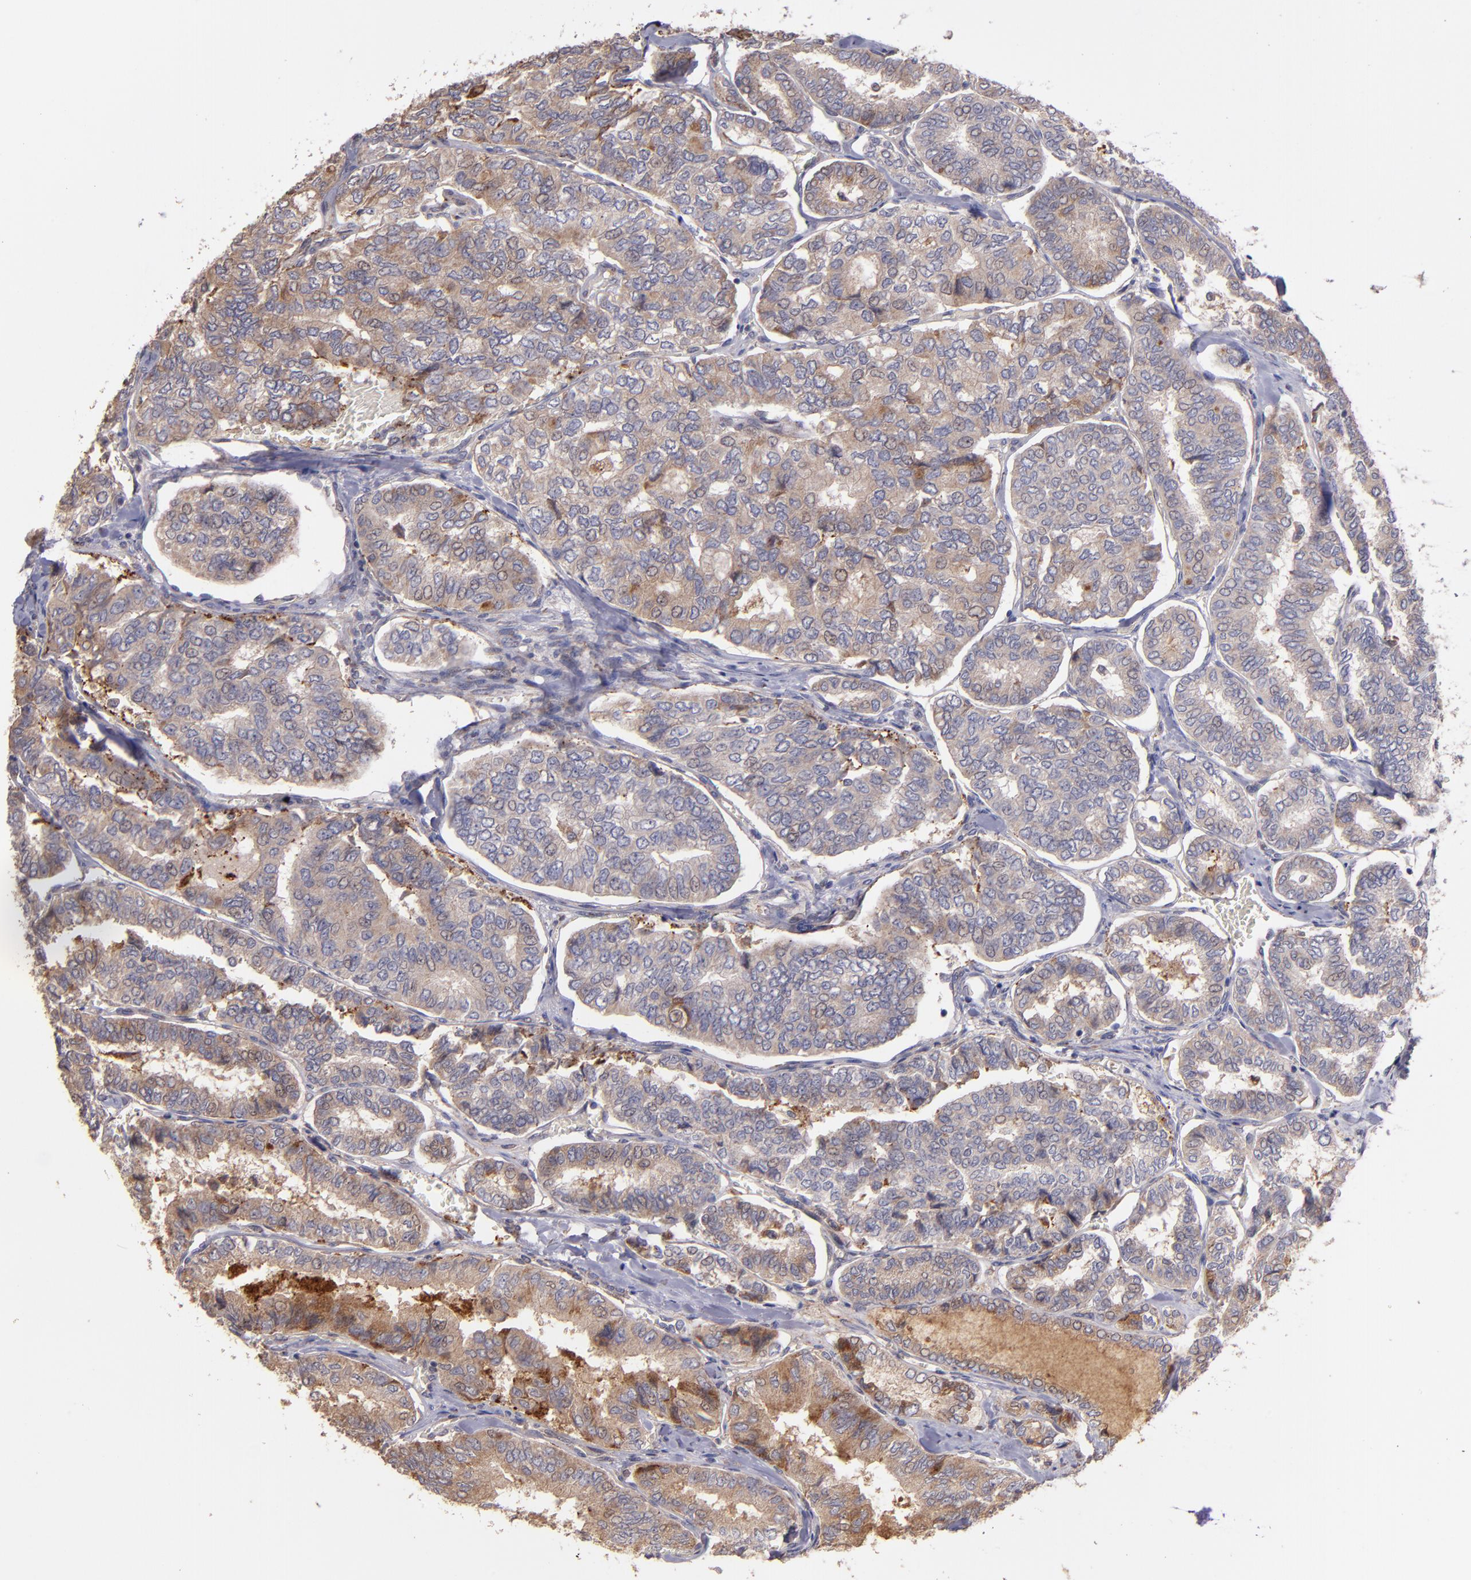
{"staining": {"intensity": "weak", "quantity": ">75%", "location": "cytoplasmic/membranous"}, "tissue": "thyroid cancer", "cell_type": "Tumor cells", "image_type": "cancer", "snomed": [{"axis": "morphology", "description": "Papillary adenocarcinoma, NOS"}, {"axis": "topography", "description": "Thyroid gland"}], "caption": "Human papillary adenocarcinoma (thyroid) stained with a brown dye reveals weak cytoplasmic/membranous positive positivity in approximately >75% of tumor cells.", "gene": "IFIH1", "patient": {"sex": "female", "age": 35}}